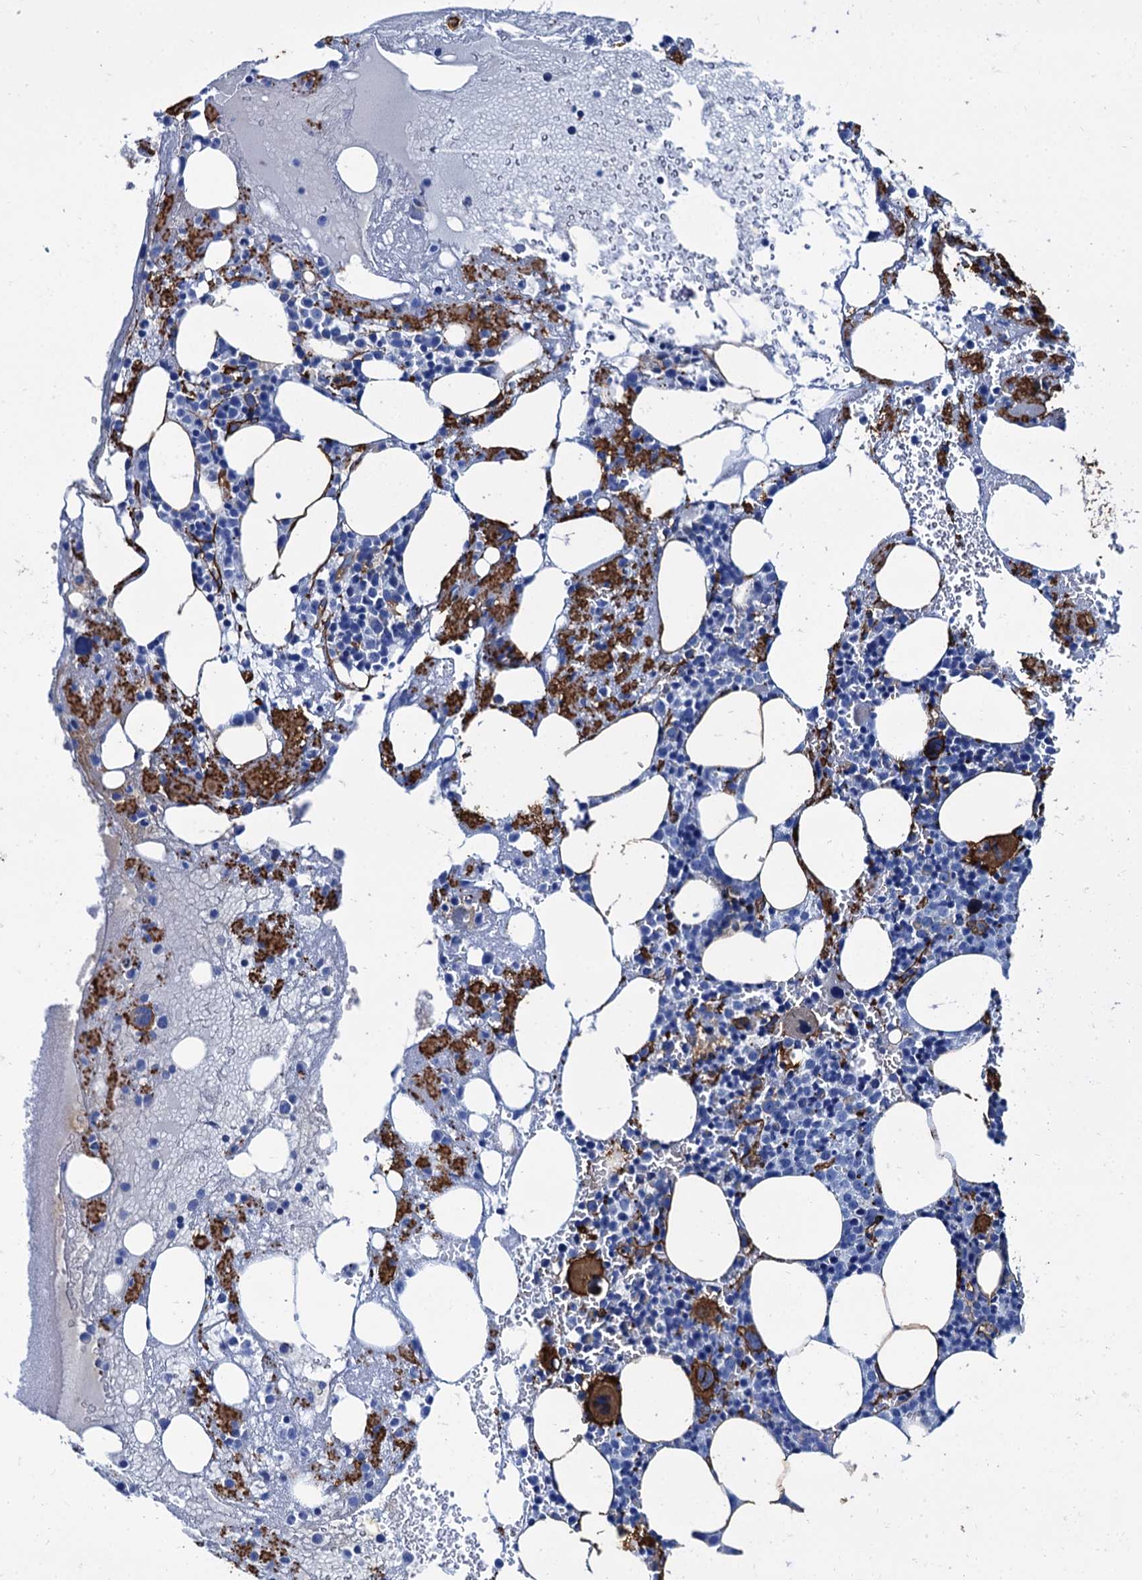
{"staining": {"intensity": "strong", "quantity": "<25%", "location": "cytoplasmic/membranous"}, "tissue": "bone marrow", "cell_type": "Hematopoietic cells", "image_type": "normal", "snomed": [{"axis": "morphology", "description": "Normal tissue, NOS"}, {"axis": "topography", "description": "Bone marrow"}], "caption": "Human bone marrow stained with a brown dye reveals strong cytoplasmic/membranous positive positivity in about <25% of hematopoietic cells.", "gene": "CAVIN2", "patient": {"sex": "male", "age": 61}}